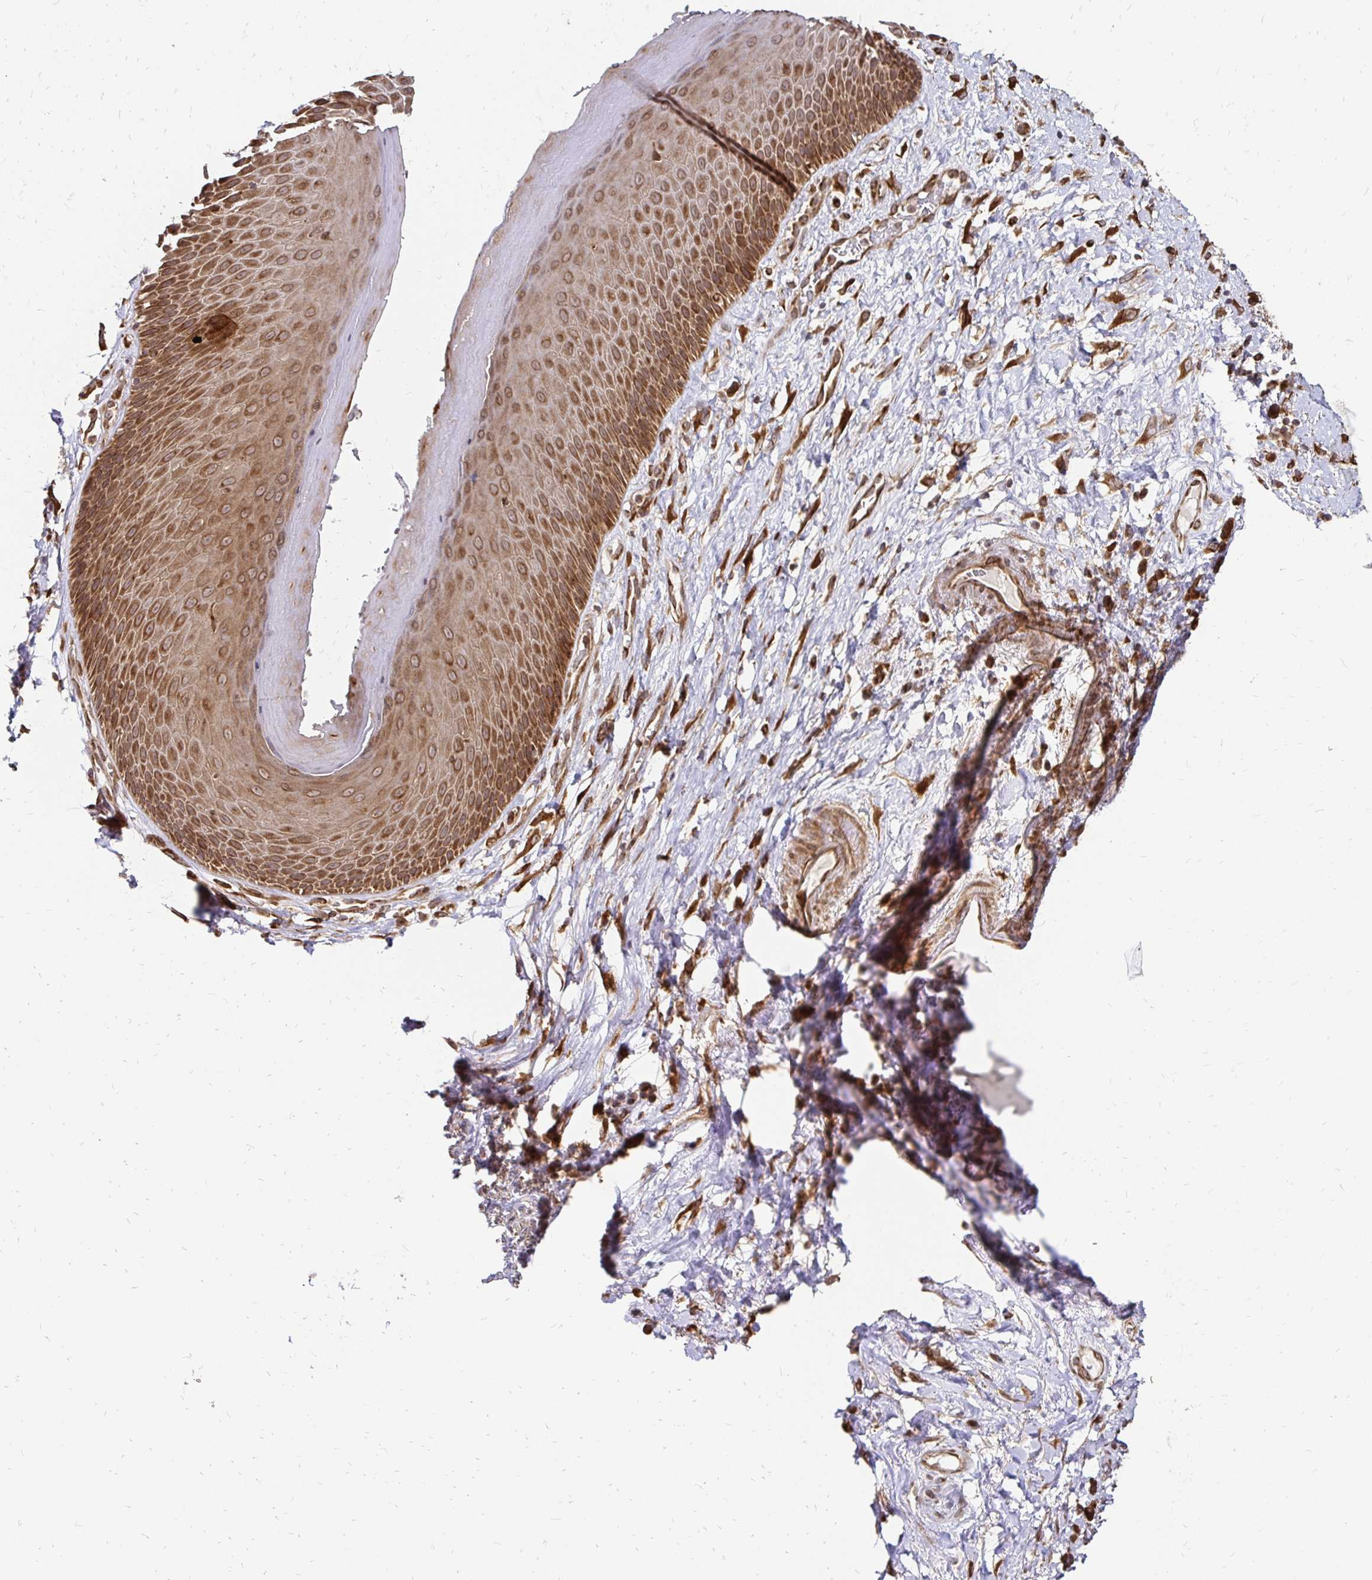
{"staining": {"intensity": "strong", "quantity": ">75%", "location": "cytoplasmic/membranous"}, "tissue": "skin", "cell_type": "Epidermal cells", "image_type": "normal", "snomed": [{"axis": "morphology", "description": "Normal tissue, NOS"}, {"axis": "topography", "description": "Anal"}], "caption": "About >75% of epidermal cells in normal human skin exhibit strong cytoplasmic/membranous protein expression as visualized by brown immunohistochemical staining.", "gene": "ZW10", "patient": {"sex": "male", "age": 78}}